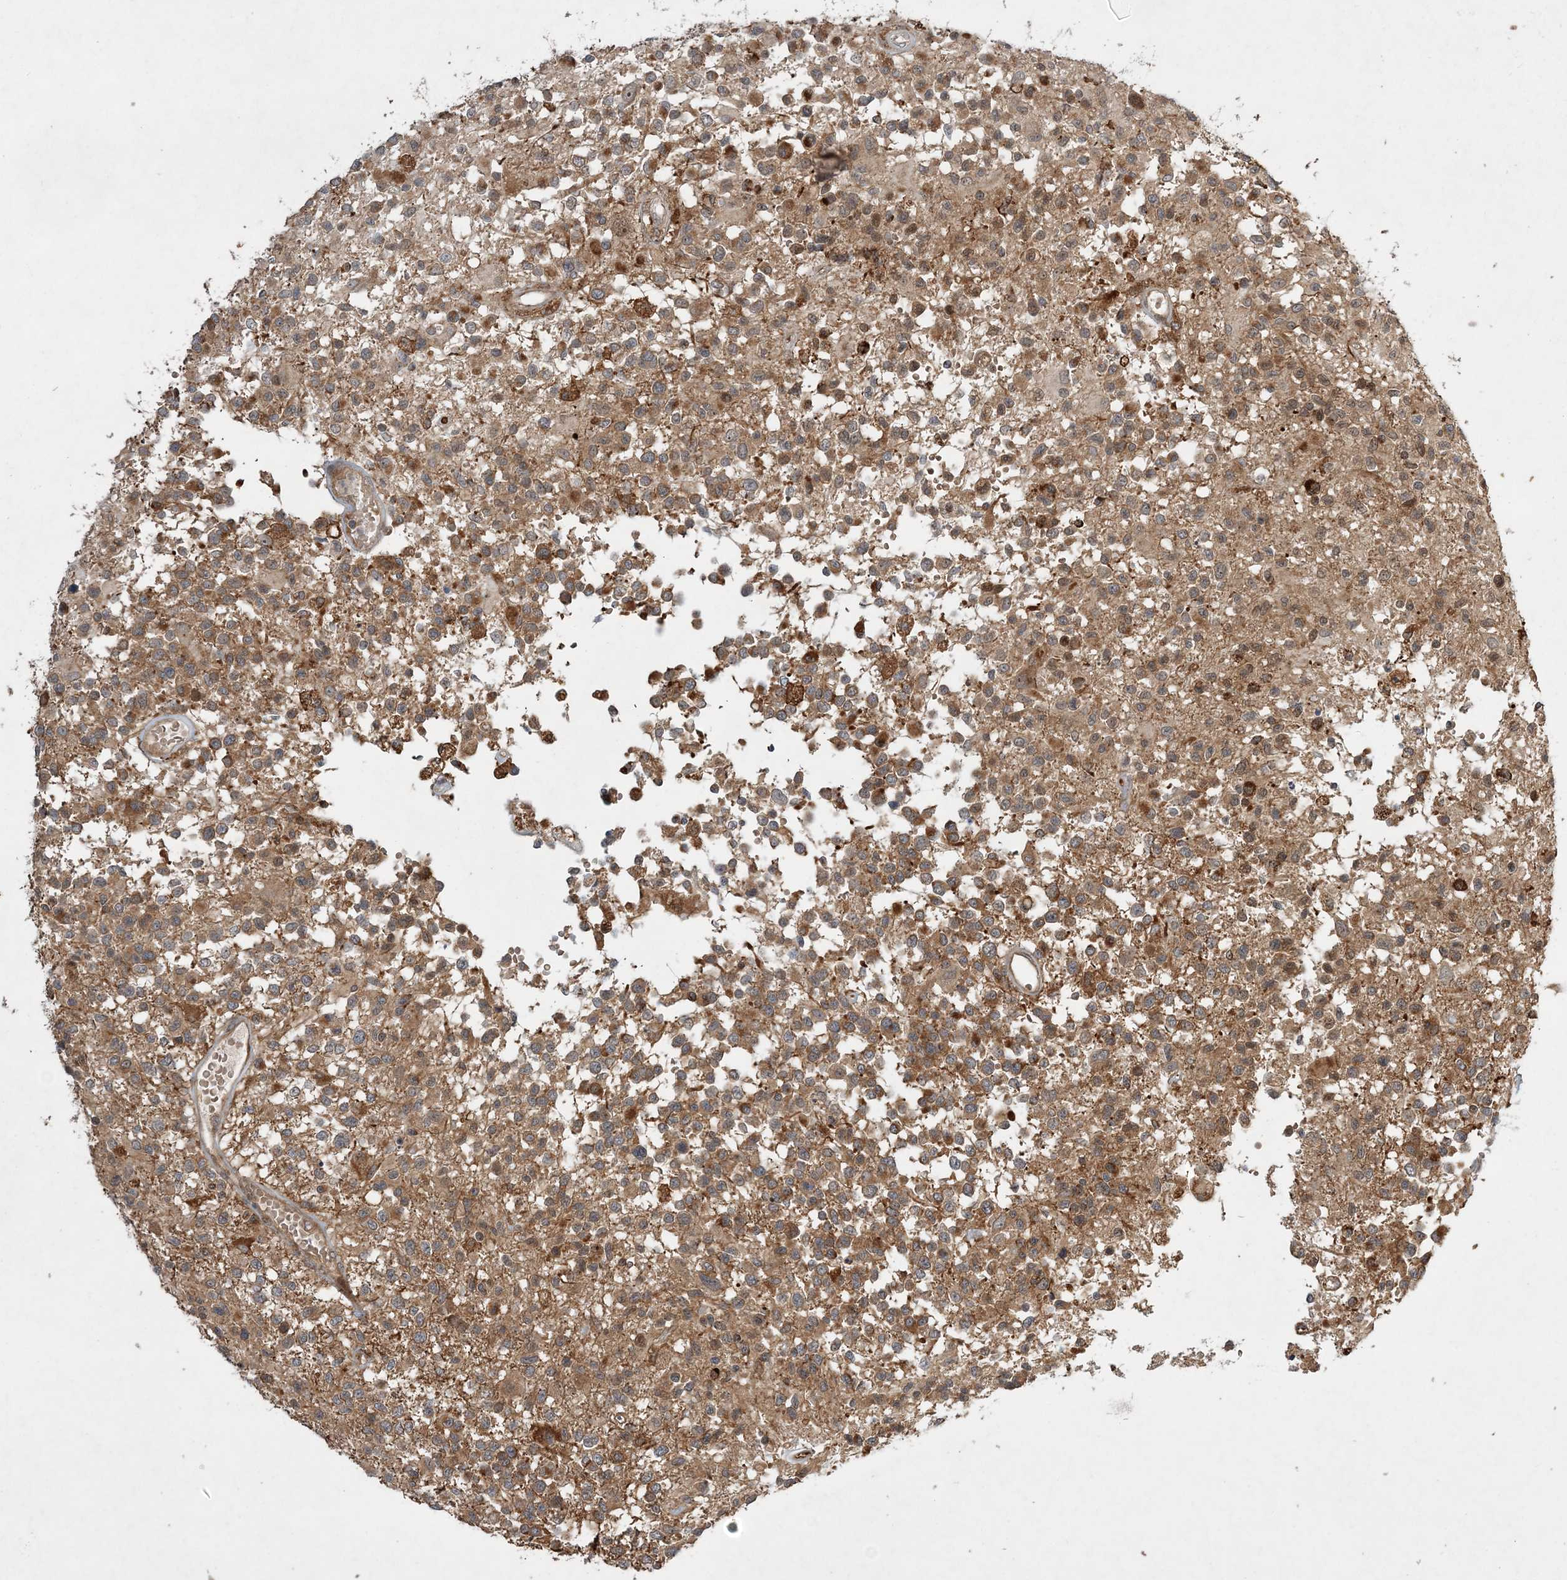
{"staining": {"intensity": "moderate", "quantity": ">75%", "location": "cytoplasmic/membranous"}, "tissue": "glioma", "cell_type": "Tumor cells", "image_type": "cancer", "snomed": [{"axis": "morphology", "description": "Glioma, malignant, High grade"}, {"axis": "morphology", "description": "Glioblastoma, NOS"}, {"axis": "topography", "description": "Brain"}], "caption": "High-power microscopy captured an IHC image of malignant high-grade glioma, revealing moderate cytoplasmic/membranous expression in about >75% of tumor cells.", "gene": "UBTD2", "patient": {"sex": "male", "age": 60}}